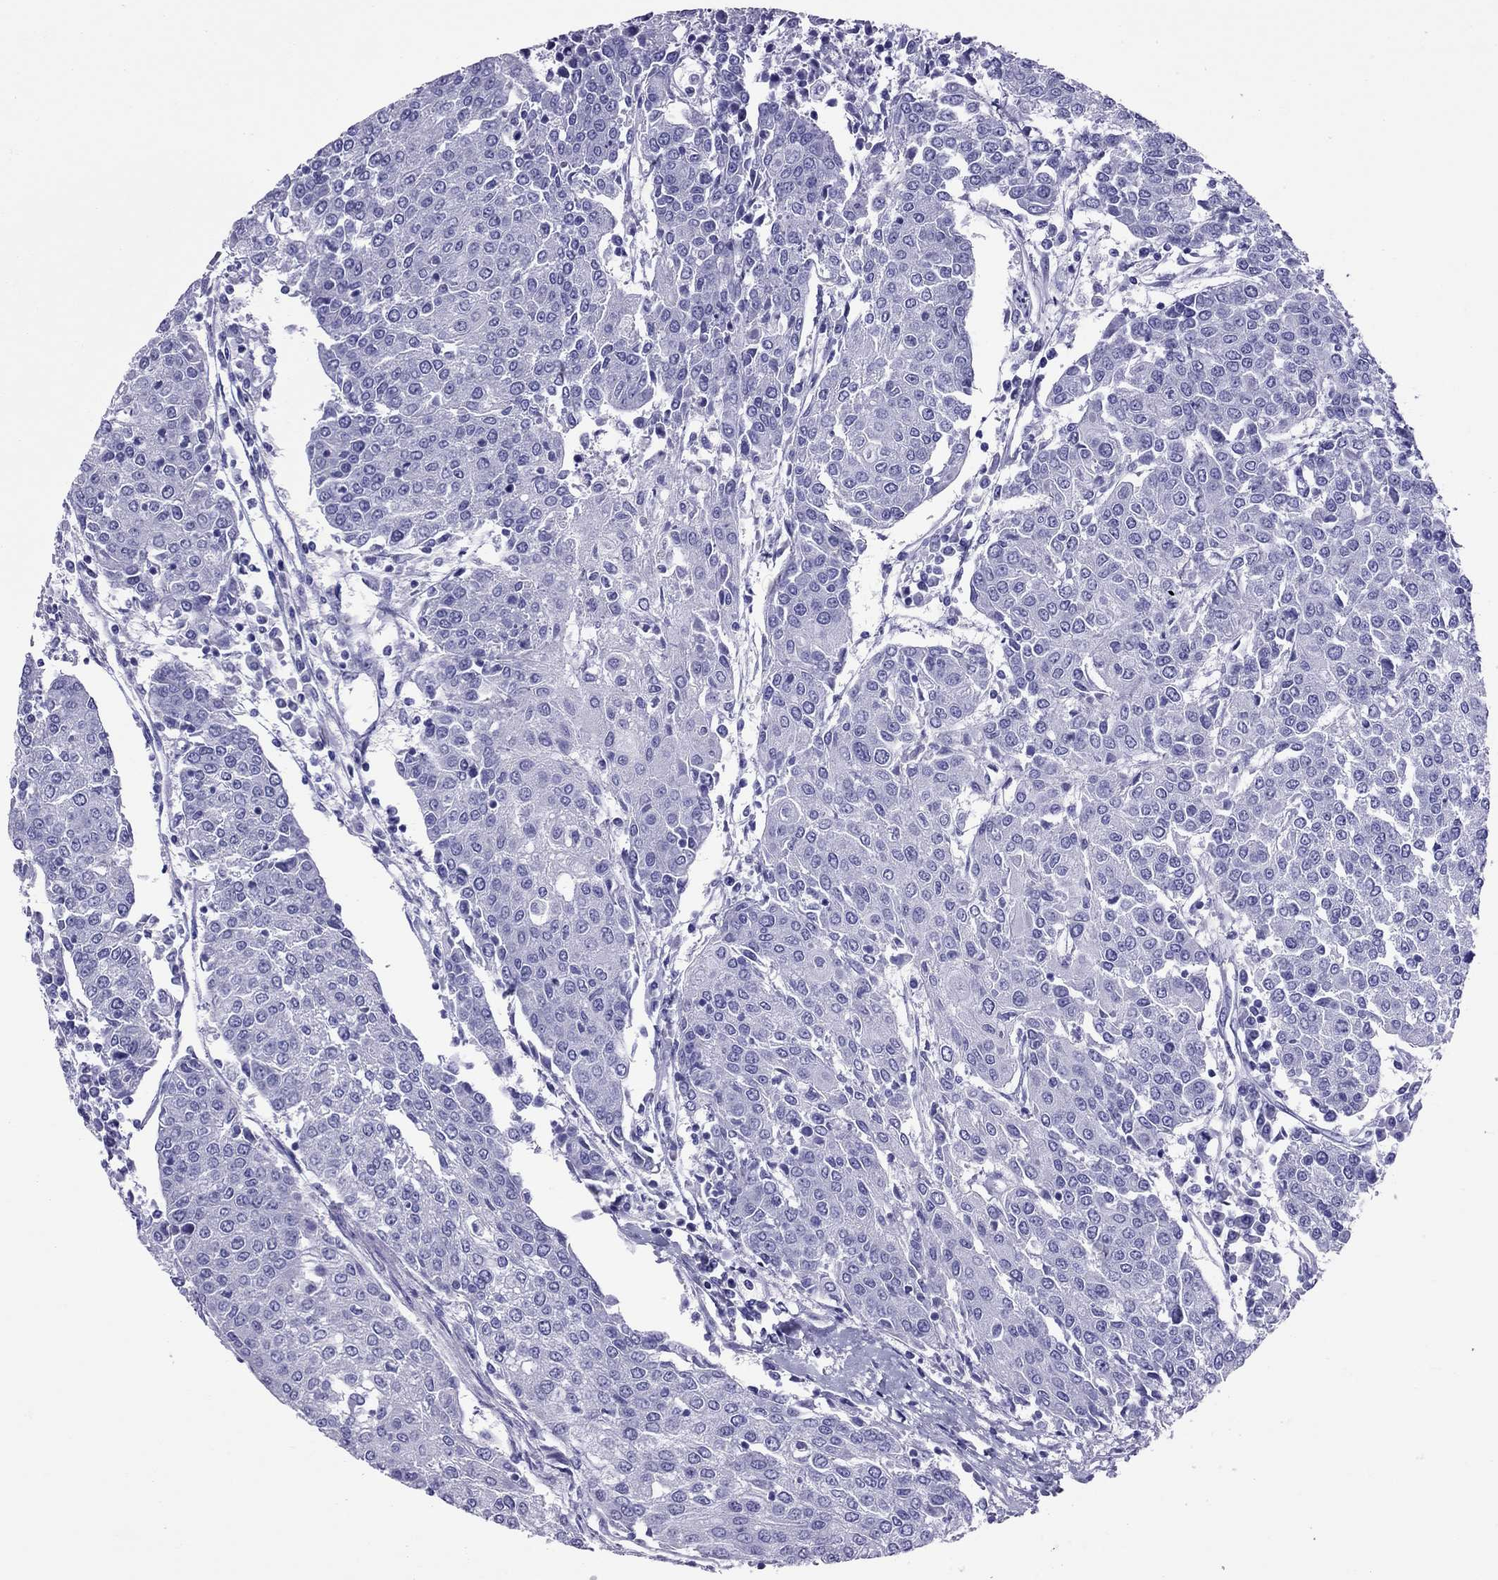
{"staining": {"intensity": "negative", "quantity": "none", "location": "none"}, "tissue": "urothelial cancer", "cell_type": "Tumor cells", "image_type": "cancer", "snomed": [{"axis": "morphology", "description": "Urothelial carcinoma, High grade"}, {"axis": "topography", "description": "Urinary bladder"}], "caption": "Tumor cells show no significant protein positivity in urothelial carcinoma (high-grade).", "gene": "AVPR1B", "patient": {"sex": "female", "age": 85}}